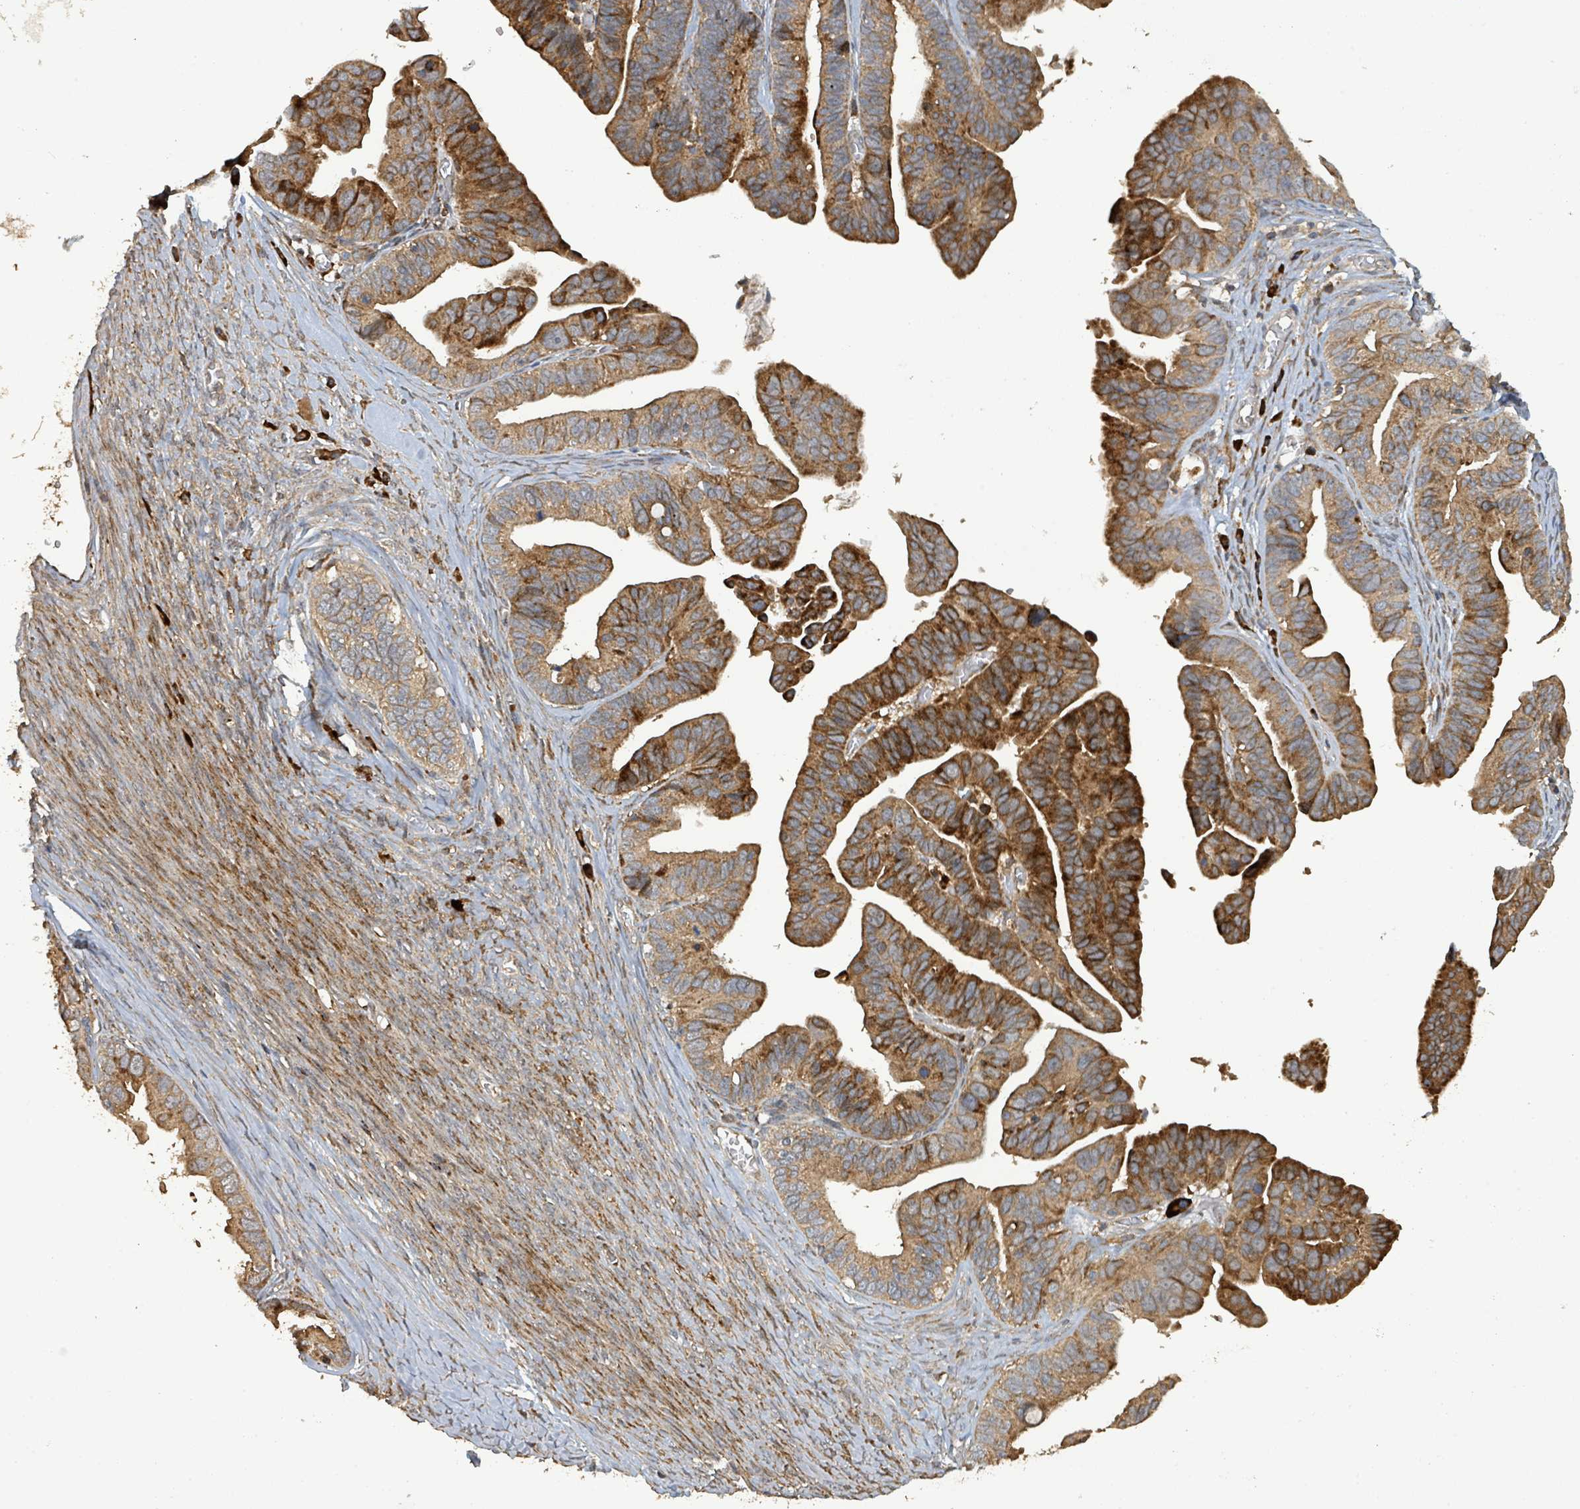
{"staining": {"intensity": "strong", "quantity": ">75%", "location": "cytoplasmic/membranous"}, "tissue": "ovarian cancer", "cell_type": "Tumor cells", "image_type": "cancer", "snomed": [{"axis": "morphology", "description": "Cystadenocarcinoma, serous, NOS"}, {"axis": "topography", "description": "Ovary"}], "caption": "There is high levels of strong cytoplasmic/membranous positivity in tumor cells of serous cystadenocarcinoma (ovarian), as demonstrated by immunohistochemical staining (brown color).", "gene": "STARD4", "patient": {"sex": "female", "age": 56}}